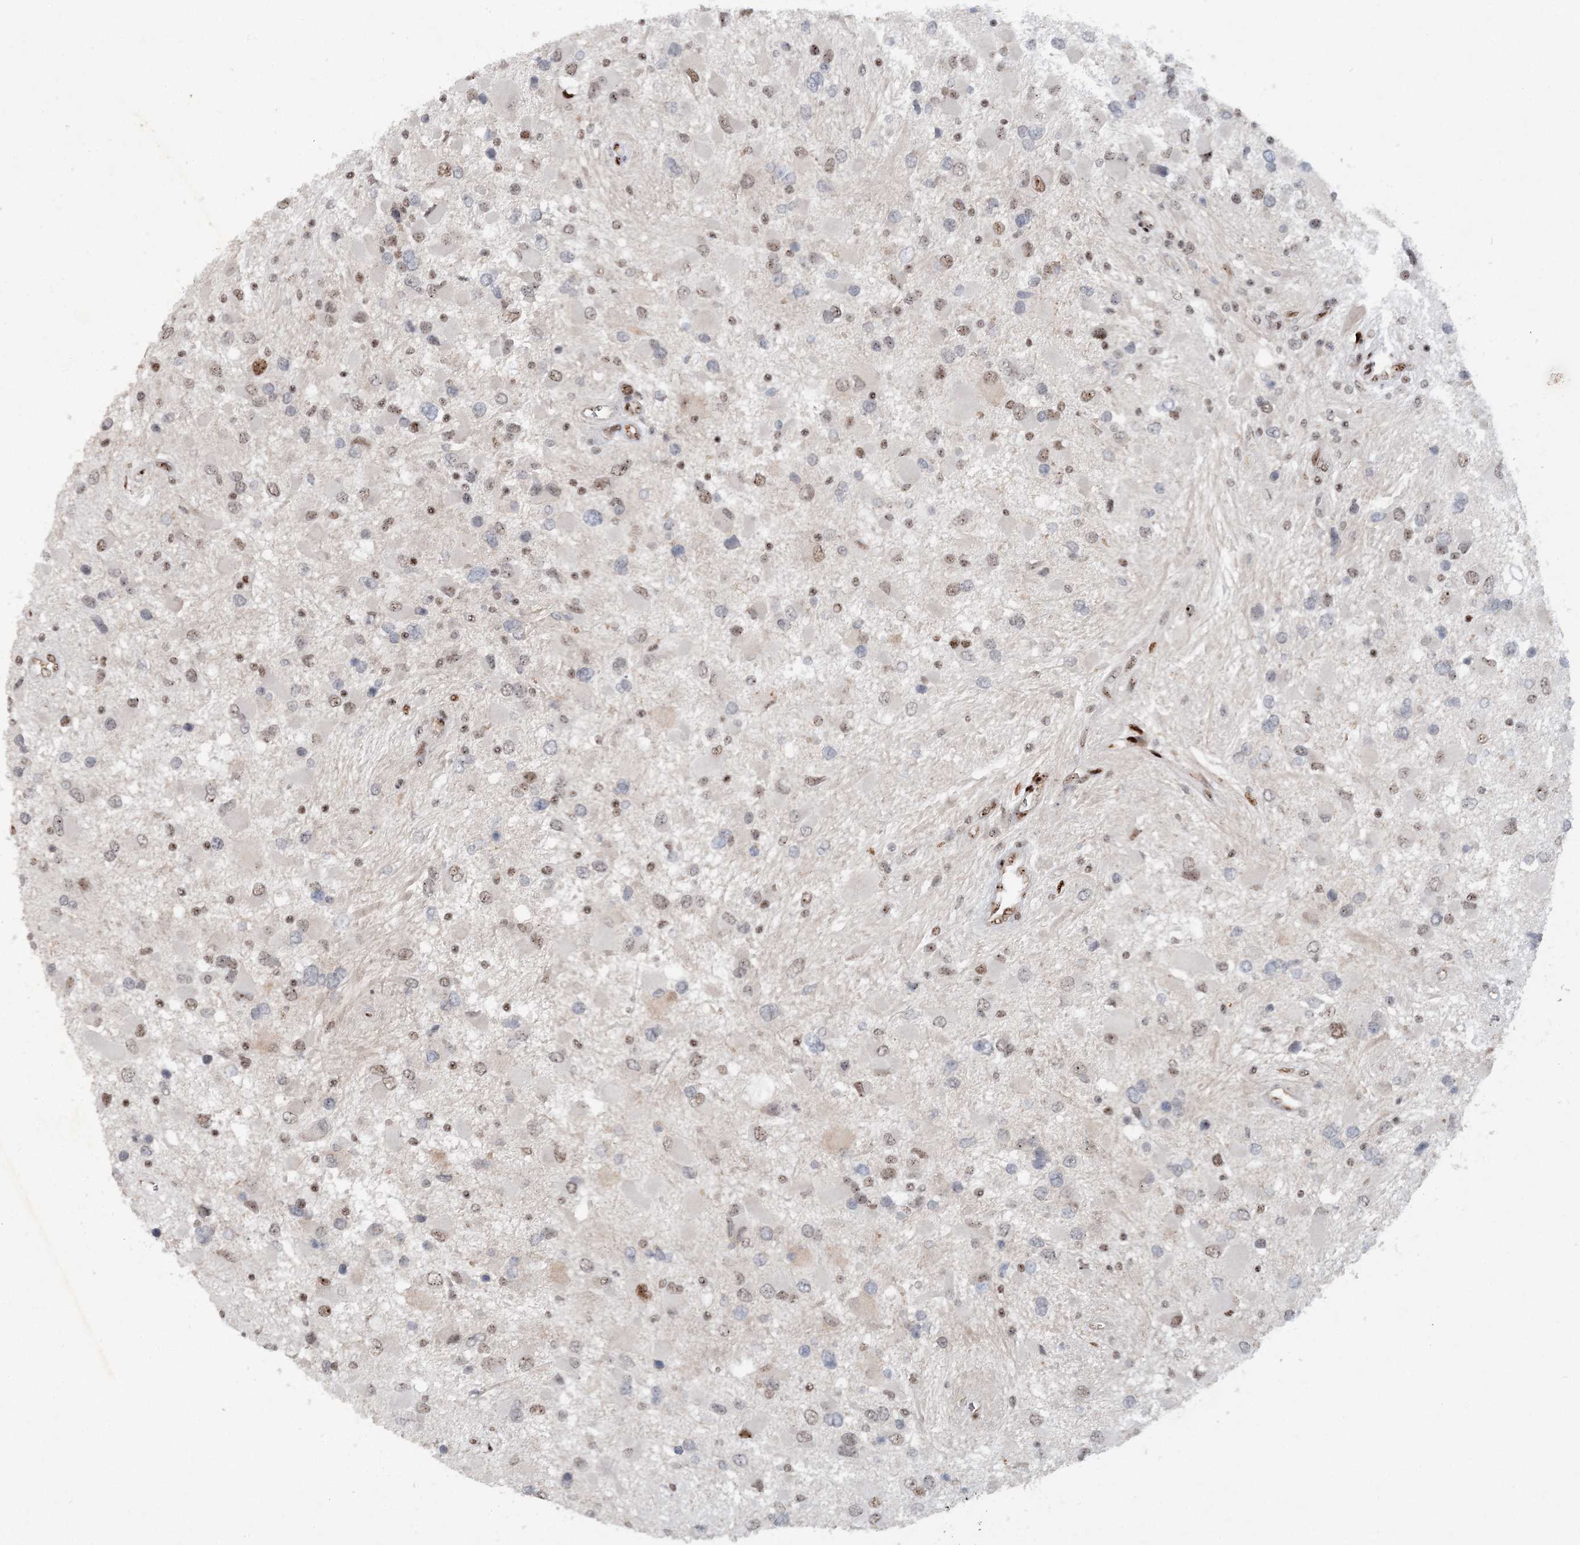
{"staining": {"intensity": "moderate", "quantity": "<25%", "location": "nuclear"}, "tissue": "glioma", "cell_type": "Tumor cells", "image_type": "cancer", "snomed": [{"axis": "morphology", "description": "Glioma, malignant, High grade"}, {"axis": "topography", "description": "Brain"}], "caption": "This is a micrograph of immunohistochemistry (IHC) staining of malignant glioma (high-grade), which shows moderate staining in the nuclear of tumor cells.", "gene": "GIN1", "patient": {"sex": "male", "age": 53}}